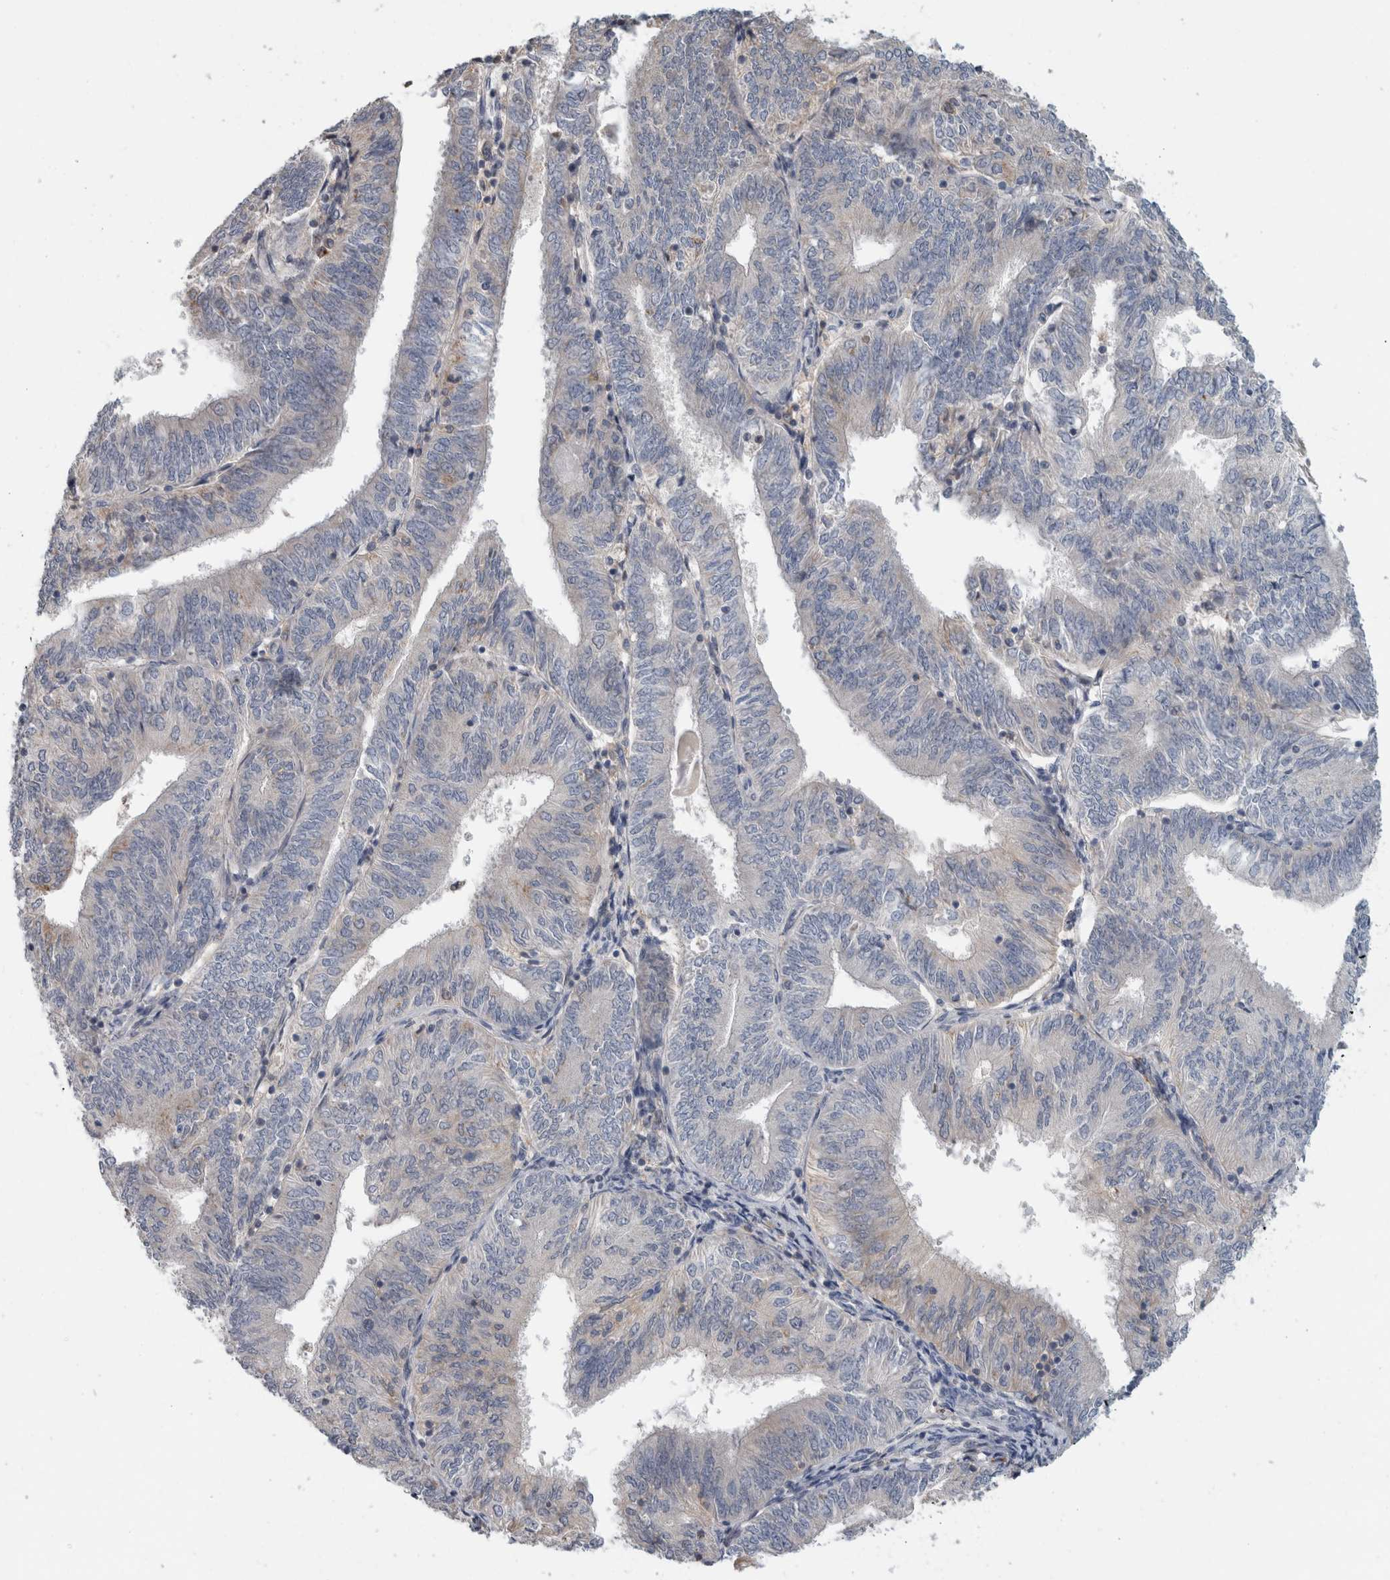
{"staining": {"intensity": "negative", "quantity": "none", "location": "none"}, "tissue": "endometrial cancer", "cell_type": "Tumor cells", "image_type": "cancer", "snomed": [{"axis": "morphology", "description": "Adenocarcinoma, NOS"}, {"axis": "topography", "description": "Endometrium"}], "caption": "Immunohistochemistry of endometrial cancer displays no staining in tumor cells. (DAB IHC with hematoxylin counter stain).", "gene": "TARBP1", "patient": {"sex": "female", "age": 58}}